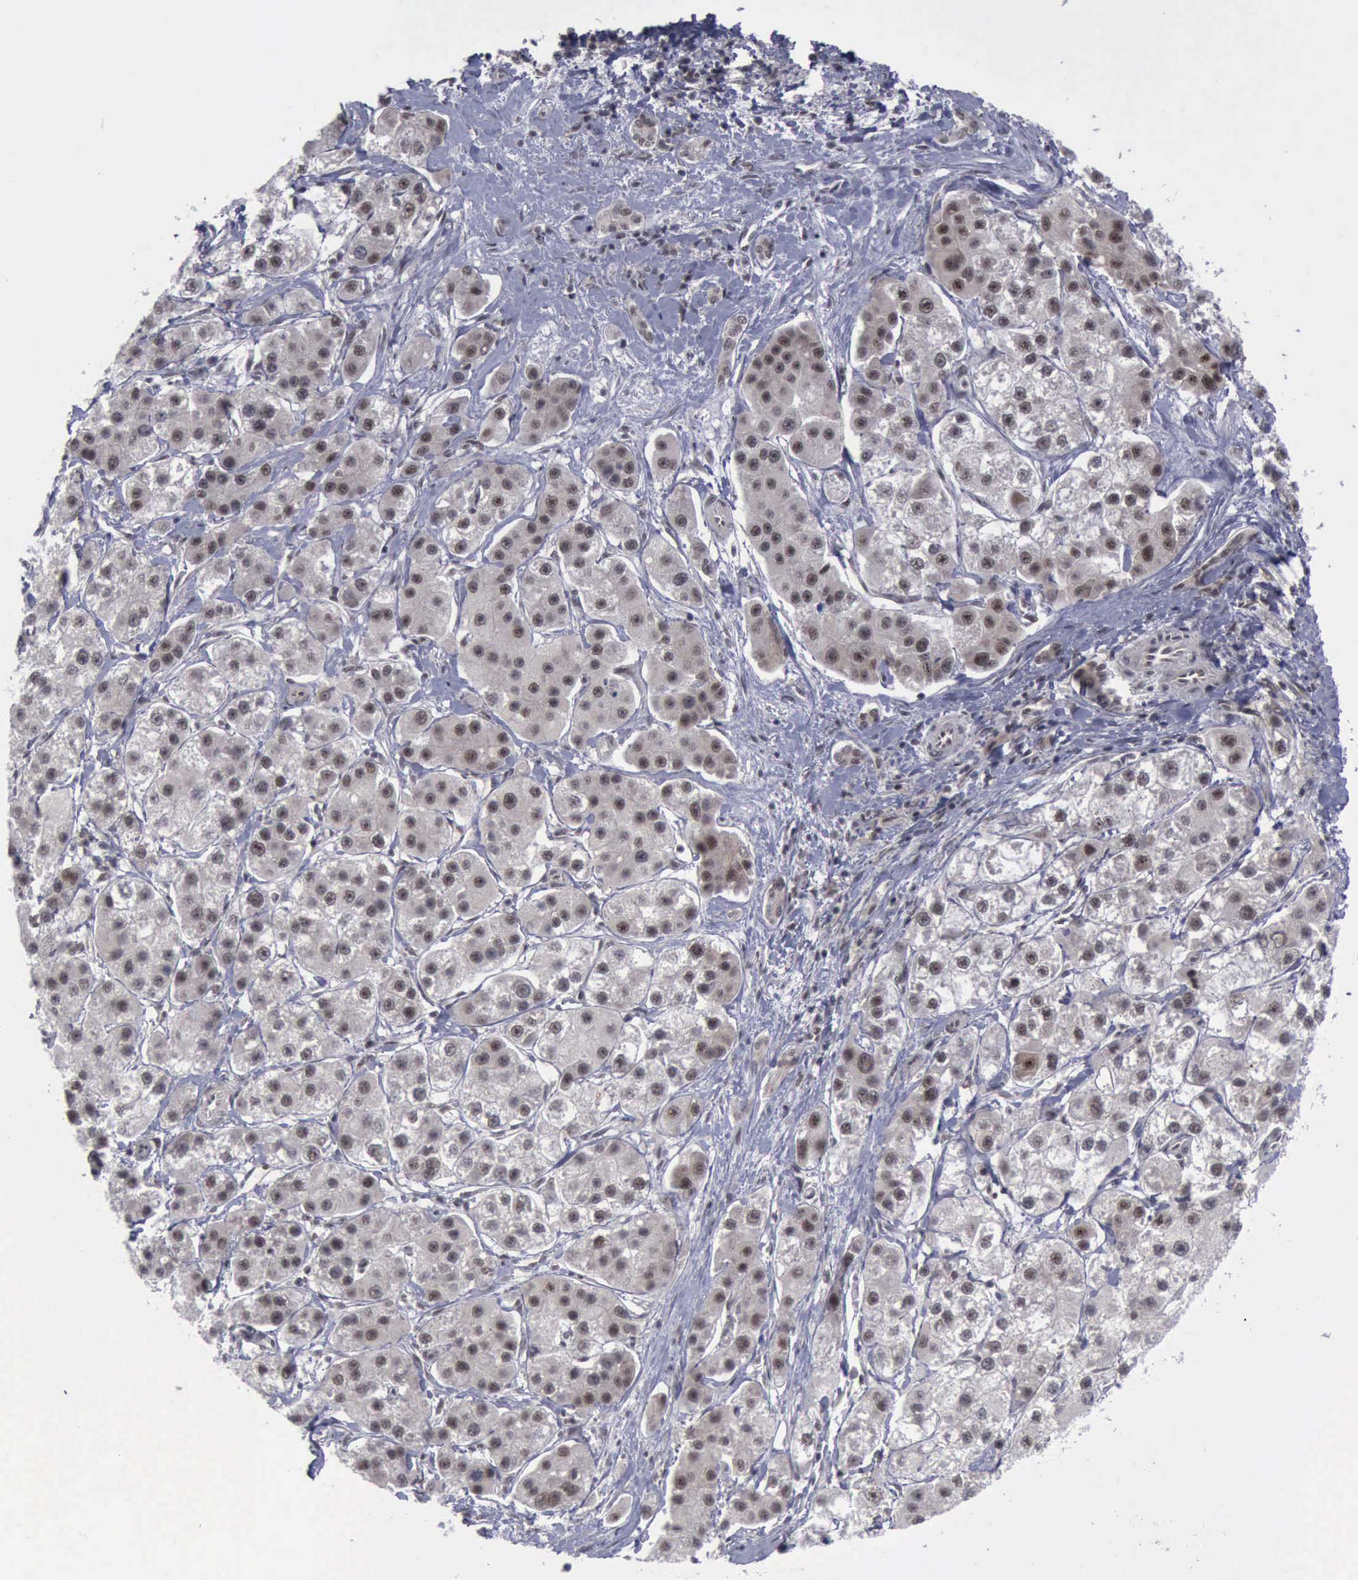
{"staining": {"intensity": "weak", "quantity": ">75%", "location": "nuclear"}, "tissue": "liver cancer", "cell_type": "Tumor cells", "image_type": "cancer", "snomed": [{"axis": "morphology", "description": "Carcinoma, Hepatocellular, NOS"}, {"axis": "topography", "description": "Liver"}], "caption": "Weak nuclear positivity is present in approximately >75% of tumor cells in liver cancer. (DAB (3,3'-diaminobenzidine) IHC with brightfield microscopy, high magnification).", "gene": "ATM", "patient": {"sex": "female", "age": 85}}